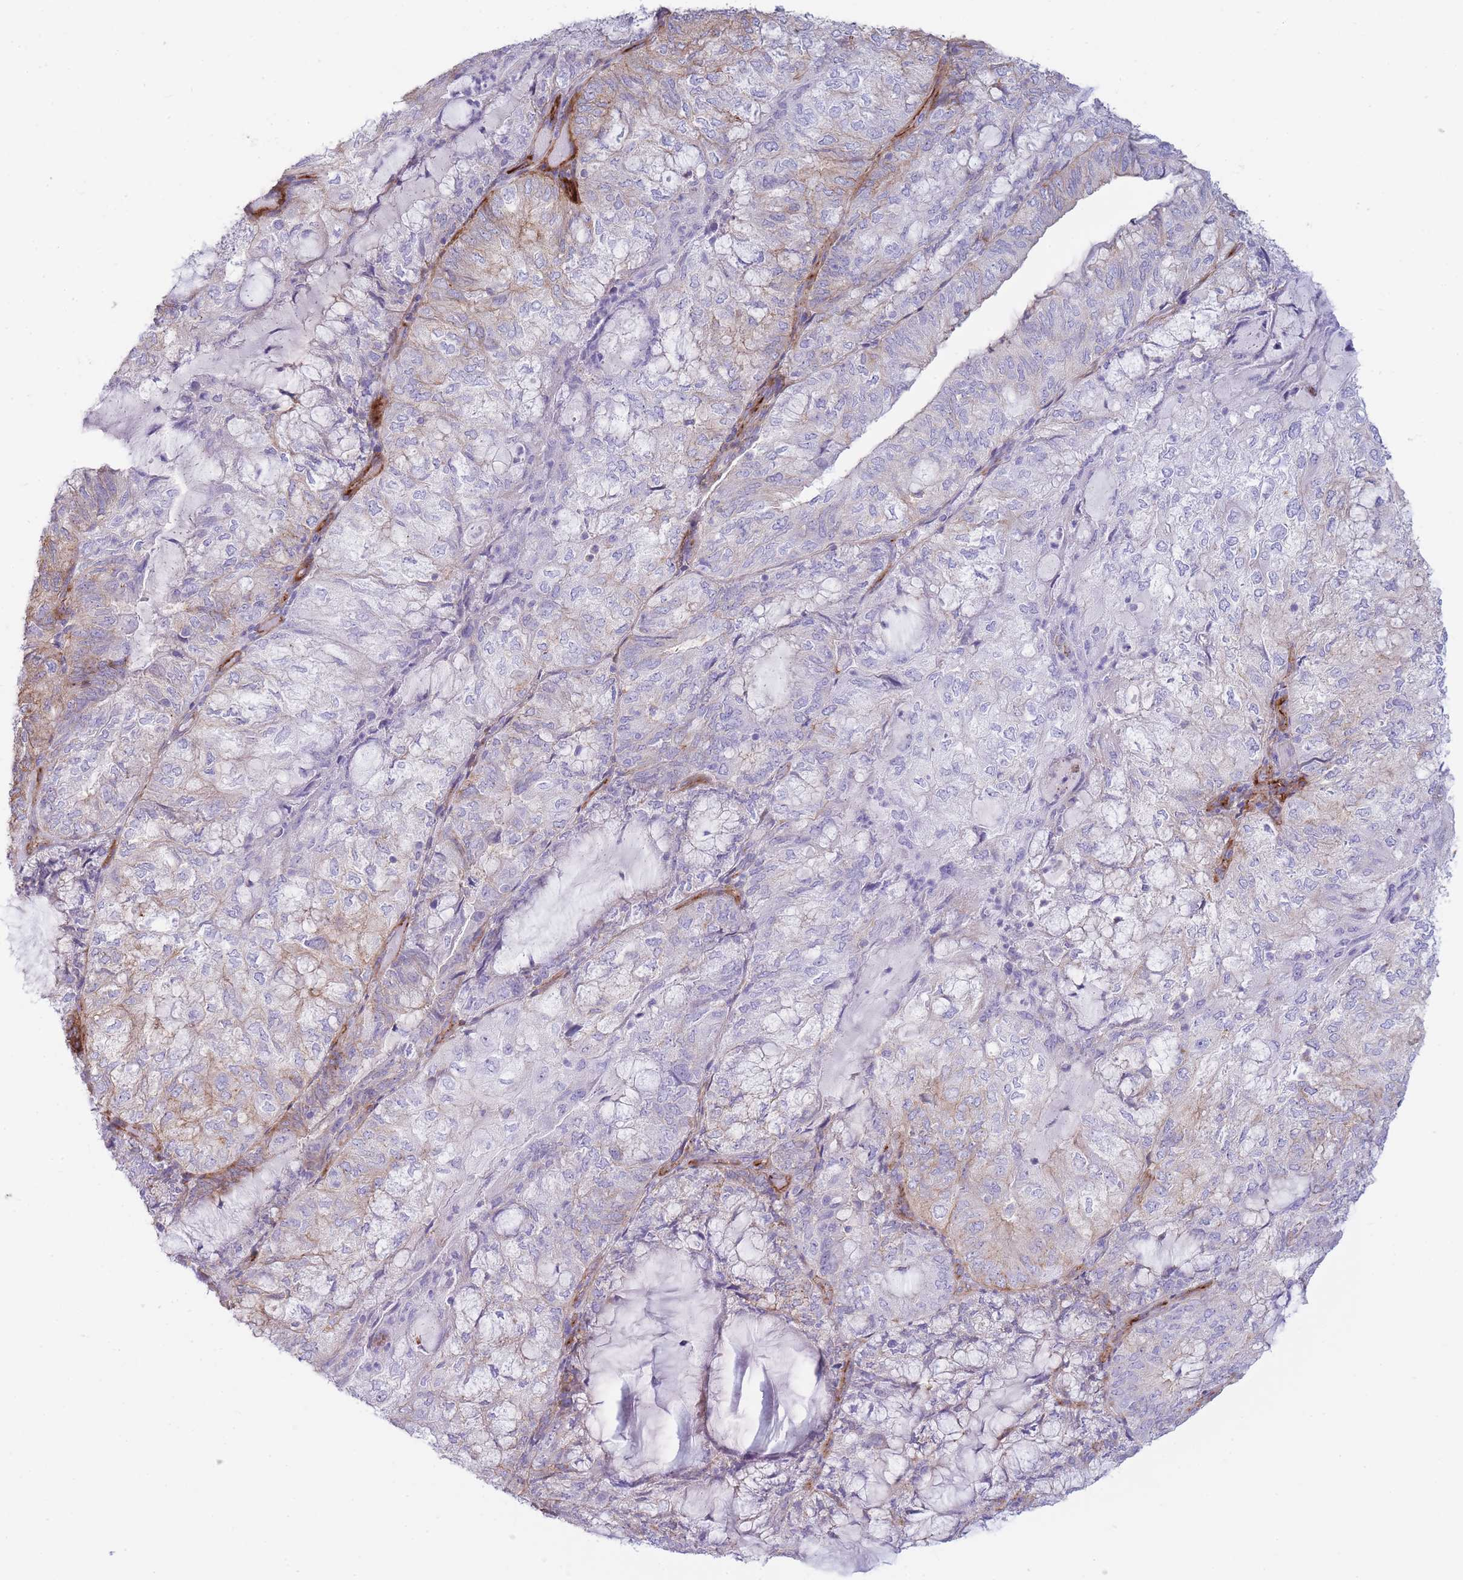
{"staining": {"intensity": "strong", "quantity": "<25%", "location": "cytoplasmic/membranous"}, "tissue": "endometrial cancer", "cell_type": "Tumor cells", "image_type": "cancer", "snomed": [{"axis": "morphology", "description": "Adenocarcinoma, NOS"}, {"axis": "topography", "description": "Endometrium"}], "caption": "Endometrial cancer (adenocarcinoma) stained for a protein (brown) shows strong cytoplasmic/membranous positive expression in about <25% of tumor cells.", "gene": "UTP14A", "patient": {"sex": "female", "age": 81}}